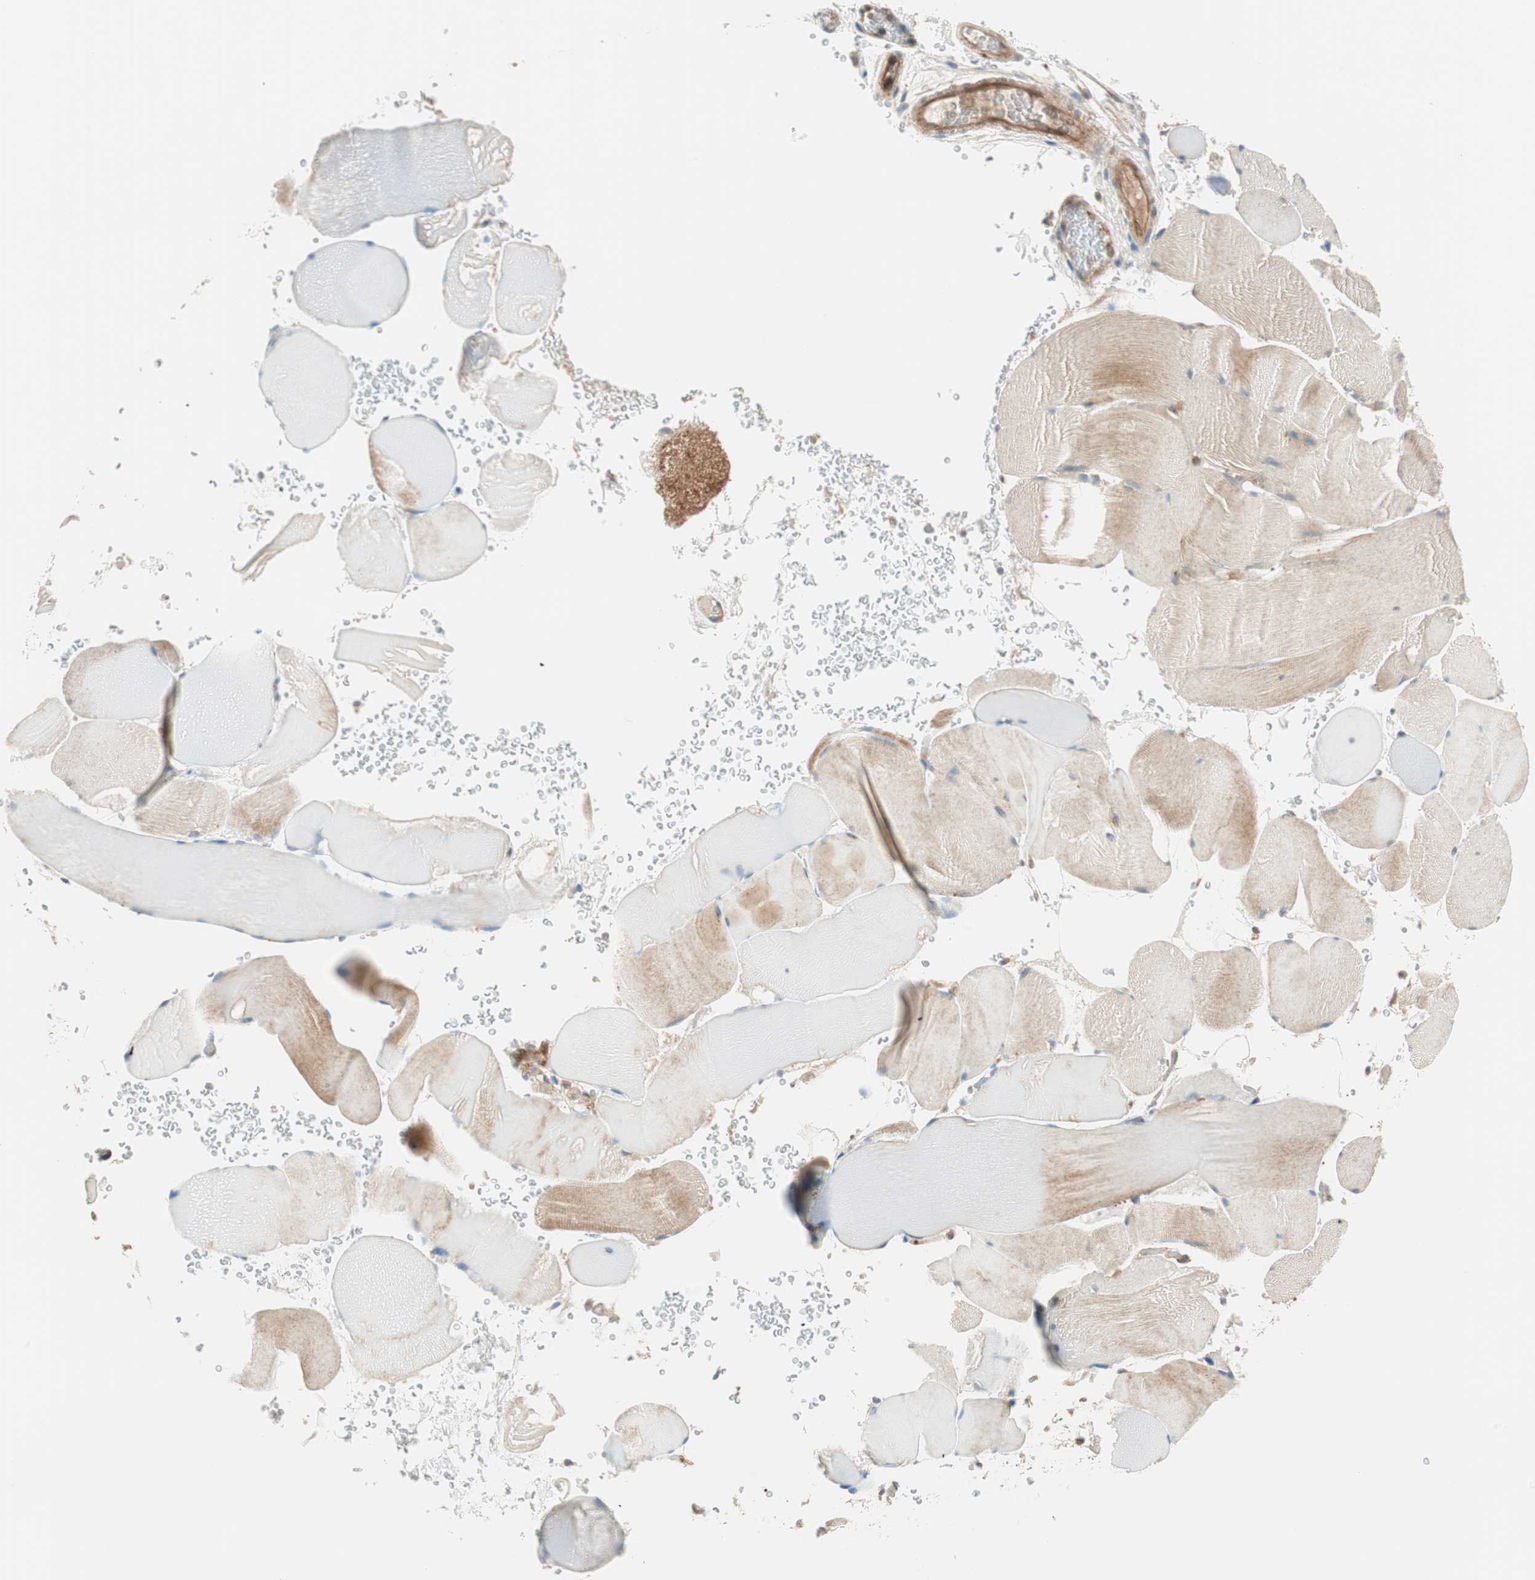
{"staining": {"intensity": "weak", "quantity": ">75%", "location": "cytoplasmic/membranous"}, "tissue": "skeletal muscle", "cell_type": "Myocytes", "image_type": "normal", "snomed": [{"axis": "morphology", "description": "Normal tissue, NOS"}, {"axis": "topography", "description": "Skeletal muscle"}], "caption": "Immunohistochemistry (IHC) photomicrograph of benign skeletal muscle stained for a protein (brown), which reveals low levels of weak cytoplasmic/membranous expression in about >75% of myocytes.", "gene": "ABI1", "patient": {"sex": "male", "age": 62}}